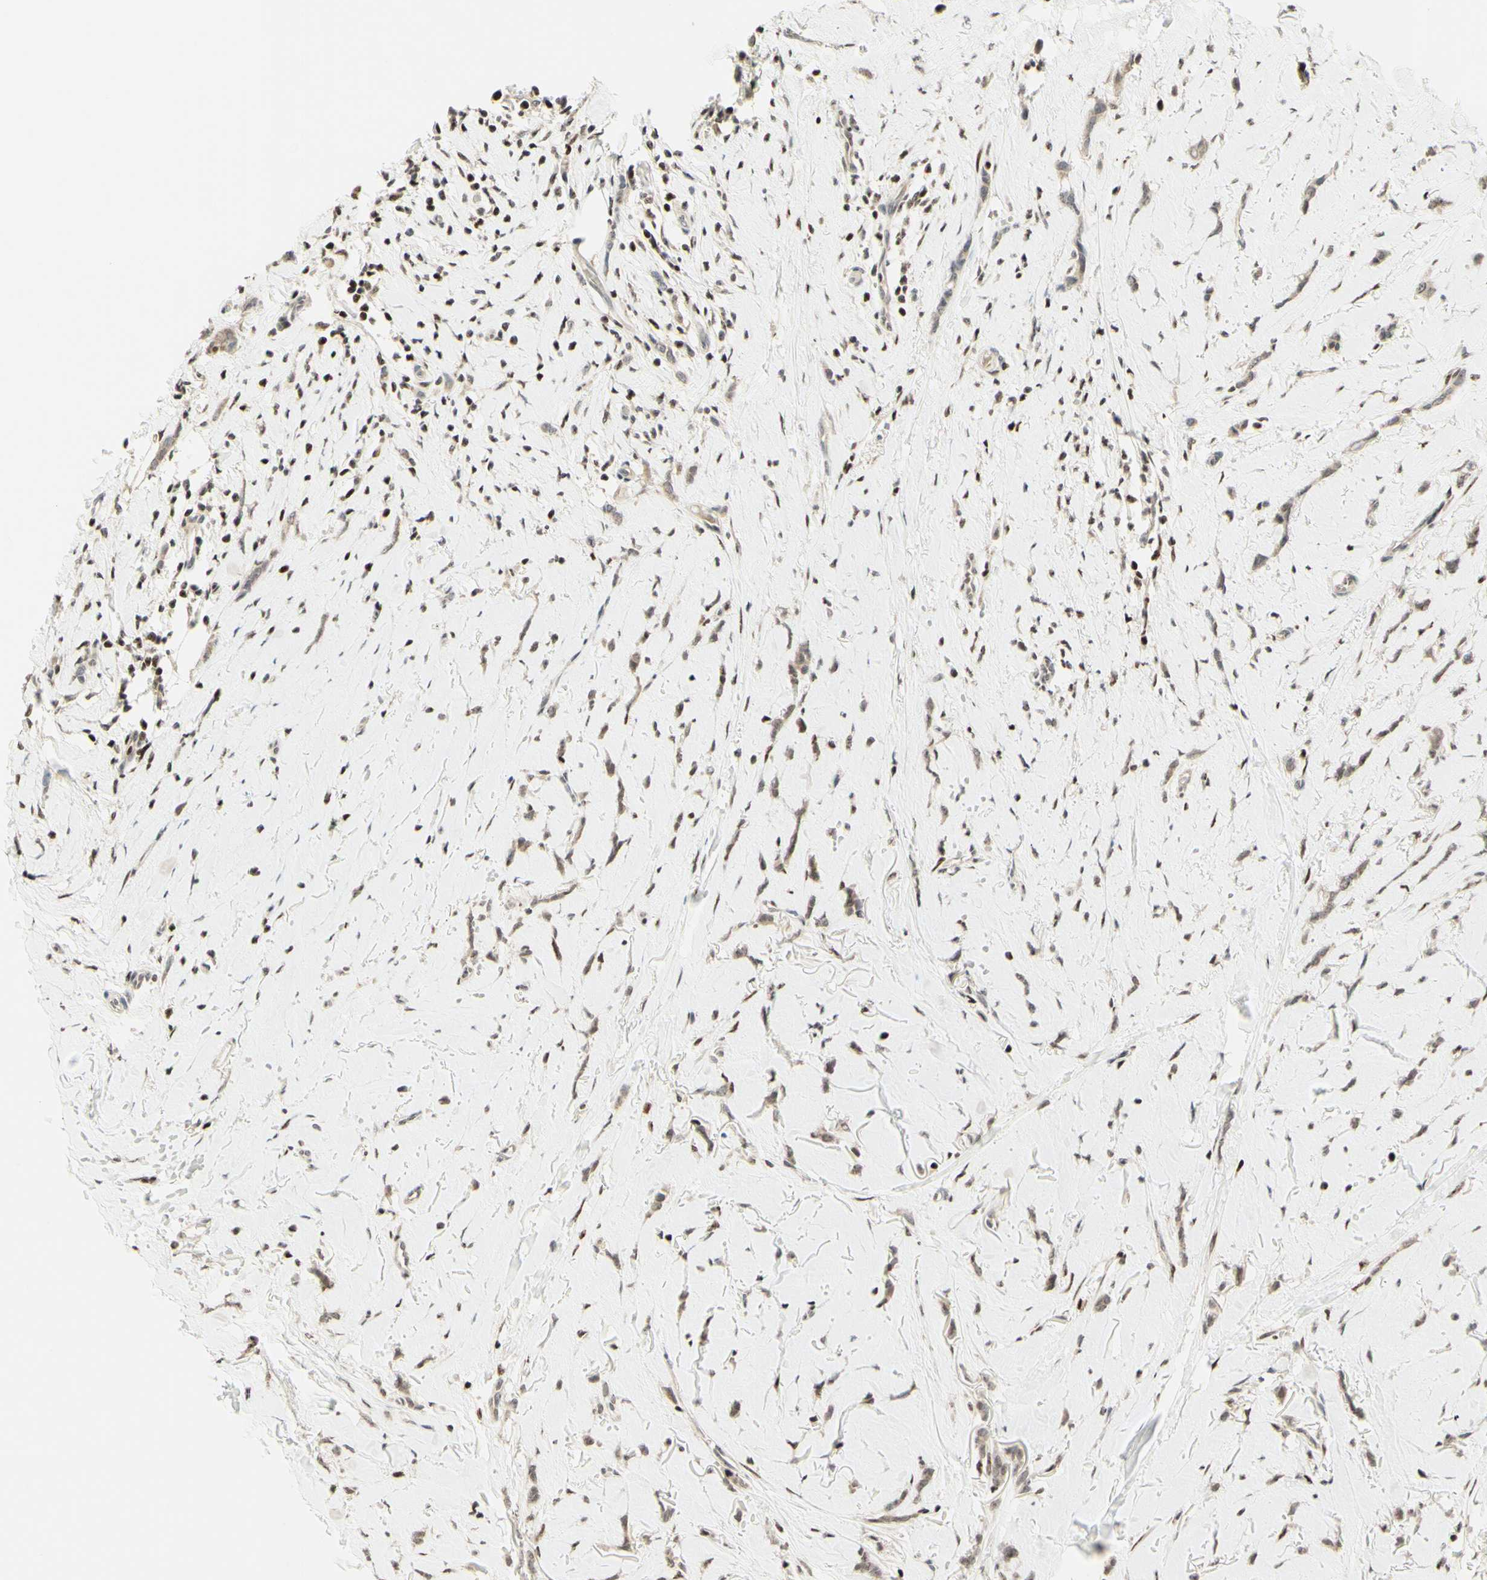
{"staining": {"intensity": "weak", "quantity": ">75%", "location": "cytoplasmic/membranous"}, "tissue": "breast cancer", "cell_type": "Tumor cells", "image_type": "cancer", "snomed": [{"axis": "morphology", "description": "Lobular carcinoma"}, {"axis": "topography", "description": "Skin"}, {"axis": "topography", "description": "Breast"}], "caption": "Immunohistochemistry (IHC) of human breast cancer shows low levels of weak cytoplasmic/membranous expression in approximately >75% of tumor cells.", "gene": "CDKL5", "patient": {"sex": "female", "age": 46}}